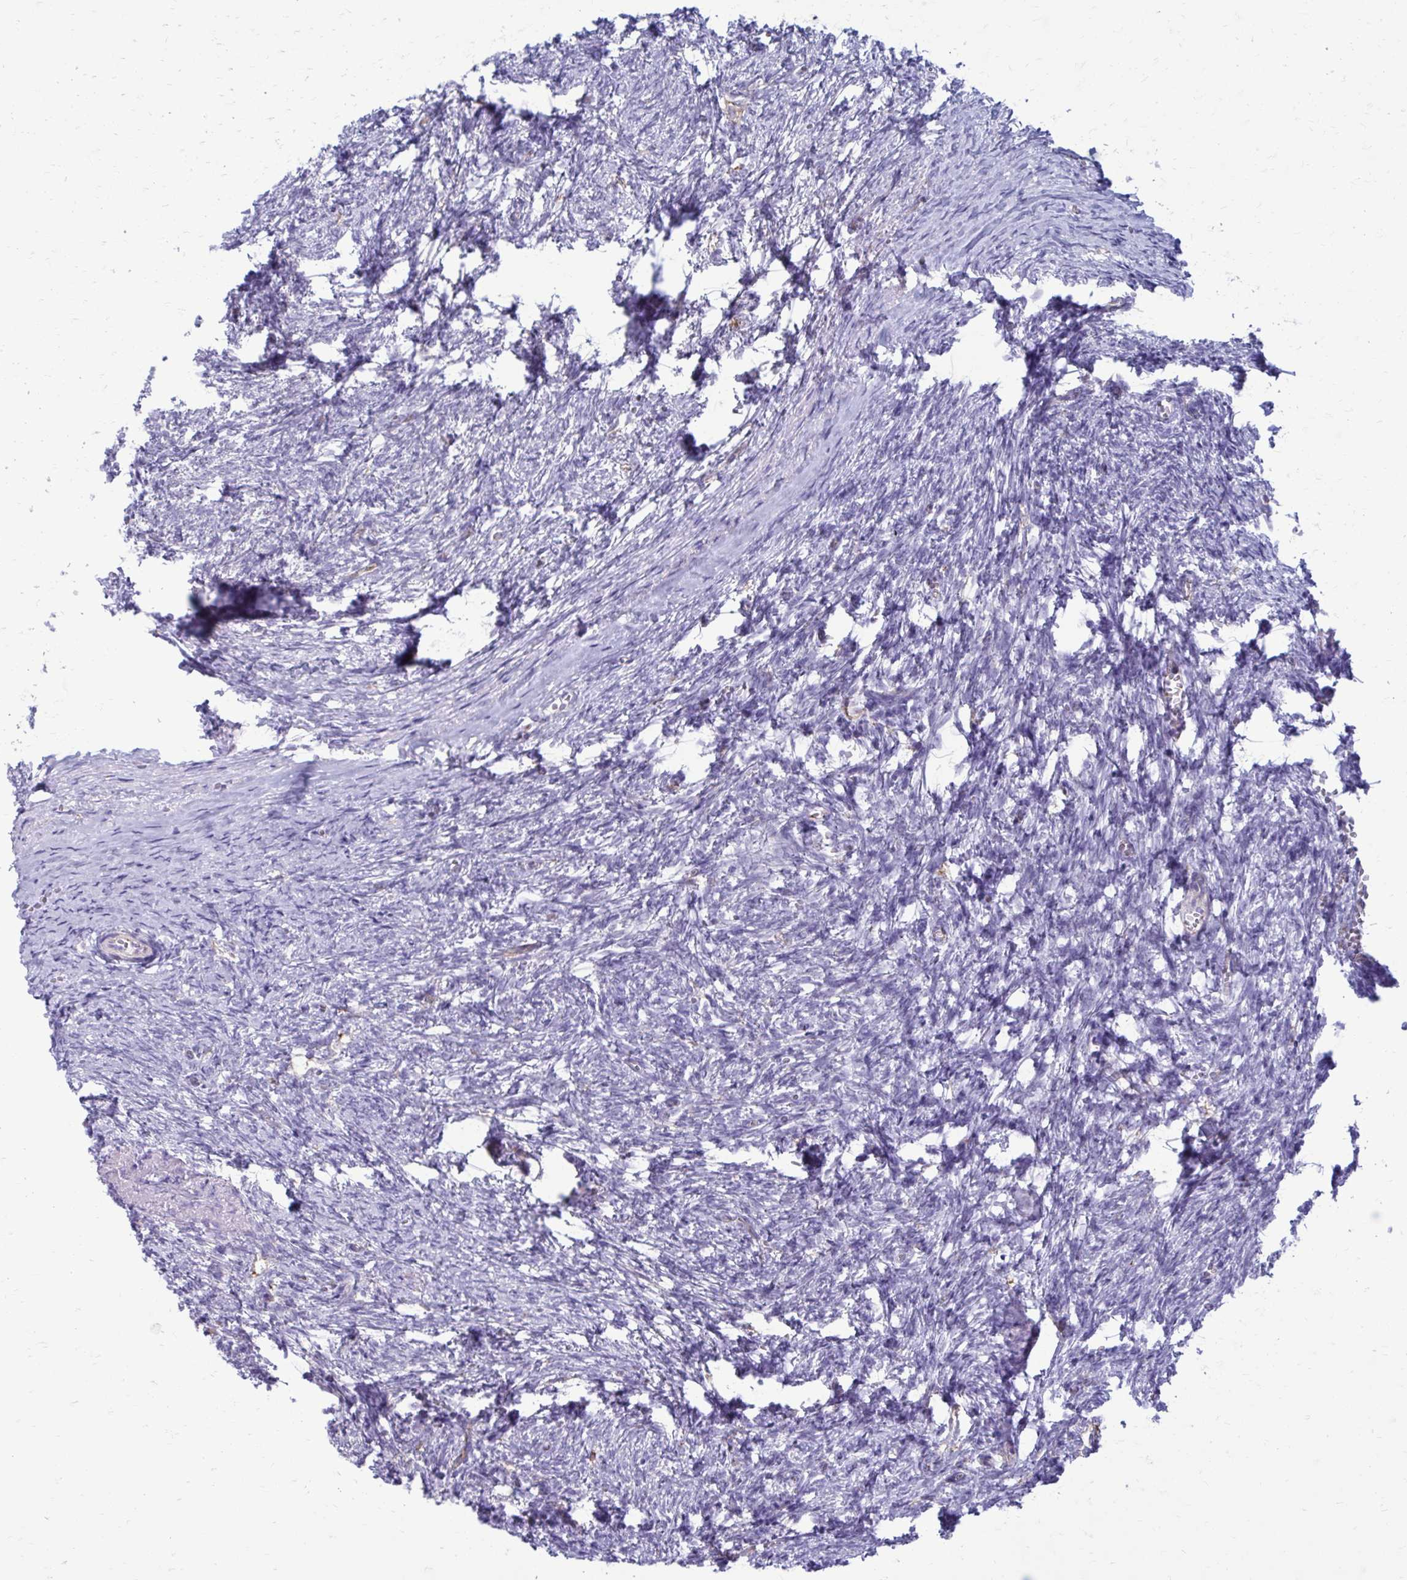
{"staining": {"intensity": "negative", "quantity": "none", "location": "none"}, "tissue": "ovary", "cell_type": "Follicle cells", "image_type": "normal", "snomed": [{"axis": "morphology", "description": "Normal tissue, NOS"}, {"axis": "topography", "description": "Ovary"}], "caption": "Photomicrograph shows no protein positivity in follicle cells of normal ovary. Nuclei are stained in blue.", "gene": "CLTA", "patient": {"sex": "female", "age": 41}}